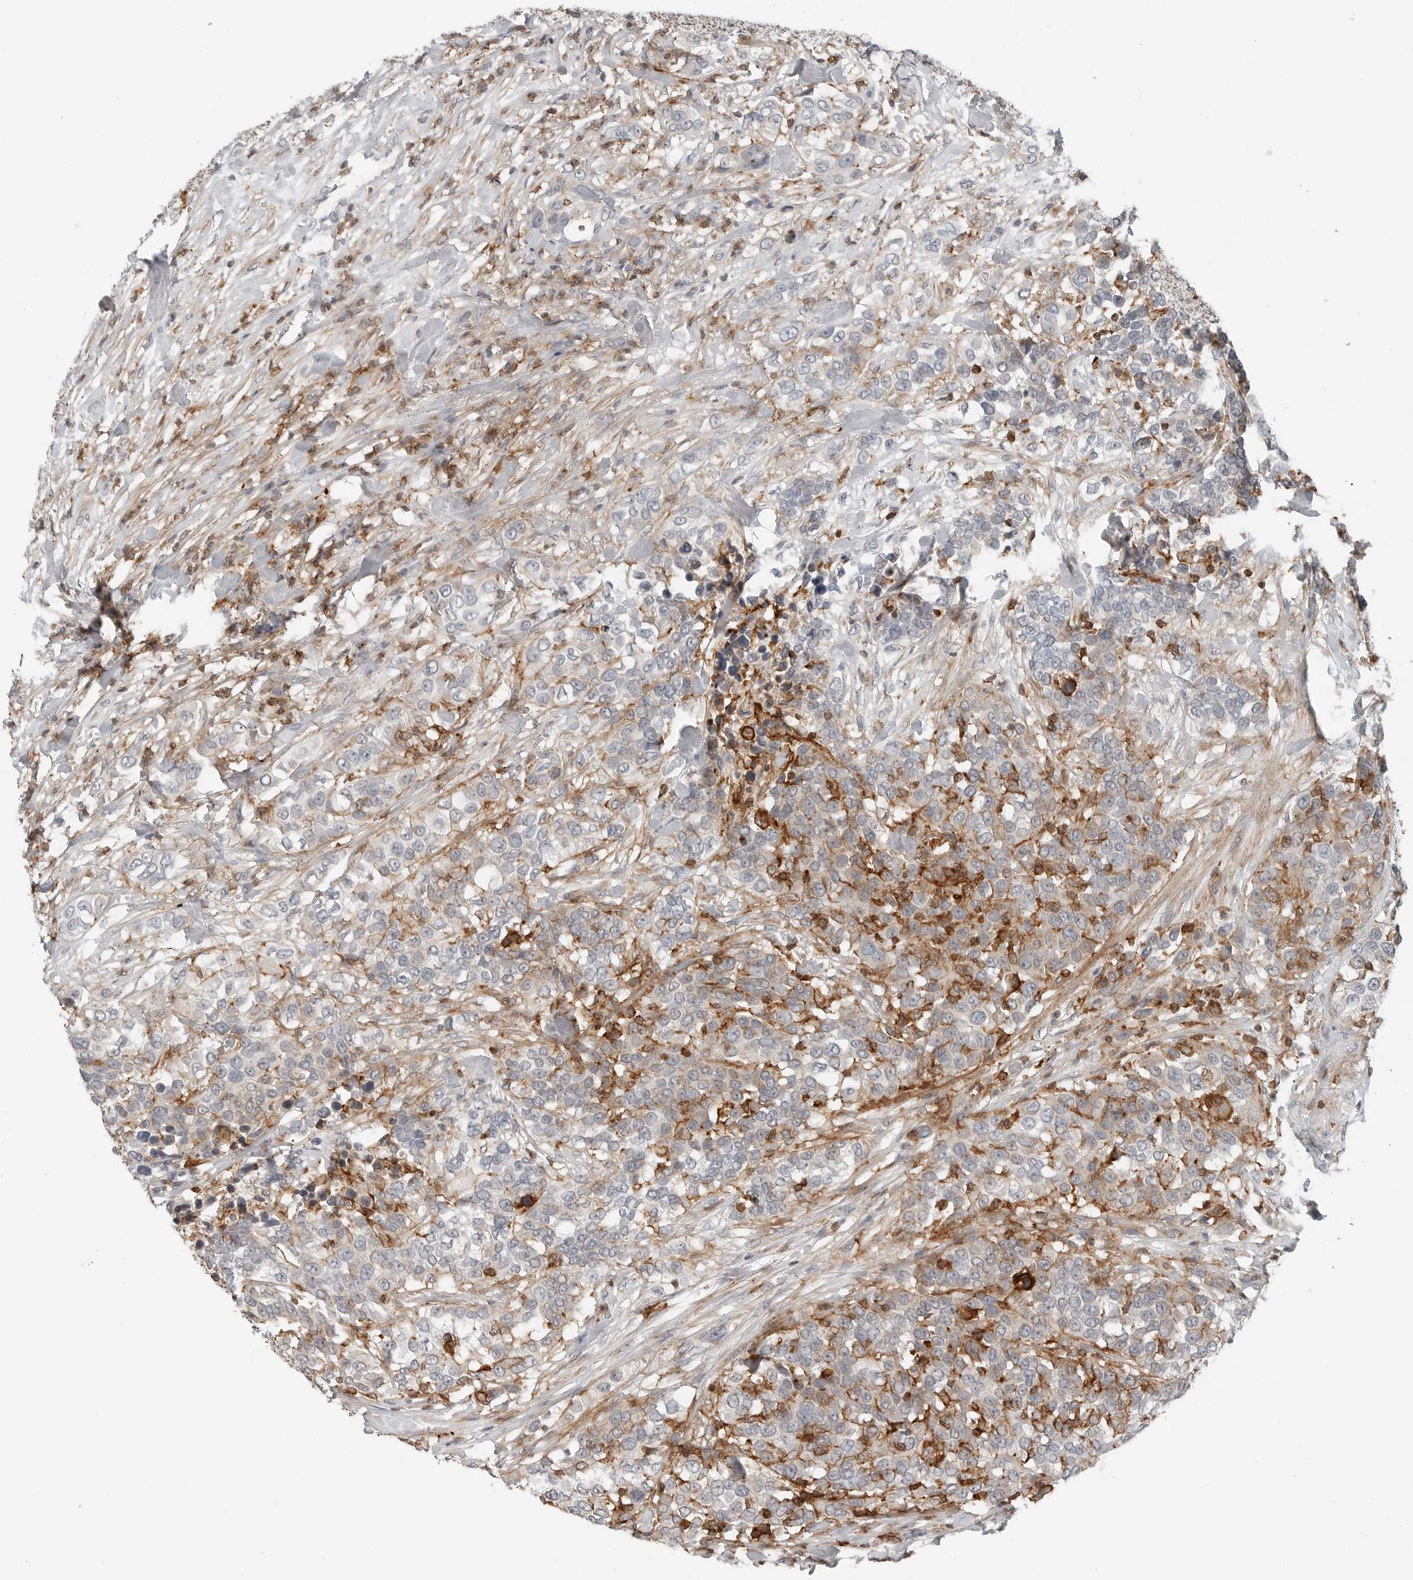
{"staining": {"intensity": "moderate", "quantity": "<25%", "location": "cytoplasmic/membranous"}, "tissue": "urothelial cancer", "cell_type": "Tumor cells", "image_type": "cancer", "snomed": [{"axis": "morphology", "description": "Urothelial carcinoma, High grade"}, {"axis": "topography", "description": "Urinary bladder"}], "caption": "A photomicrograph of urothelial carcinoma (high-grade) stained for a protein reveals moderate cytoplasmic/membranous brown staining in tumor cells. The protein of interest is stained brown, and the nuclei are stained in blue (DAB IHC with brightfield microscopy, high magnification).", "gene": "LEFTY2", "patient": {"sex": "female", "age": 80}}